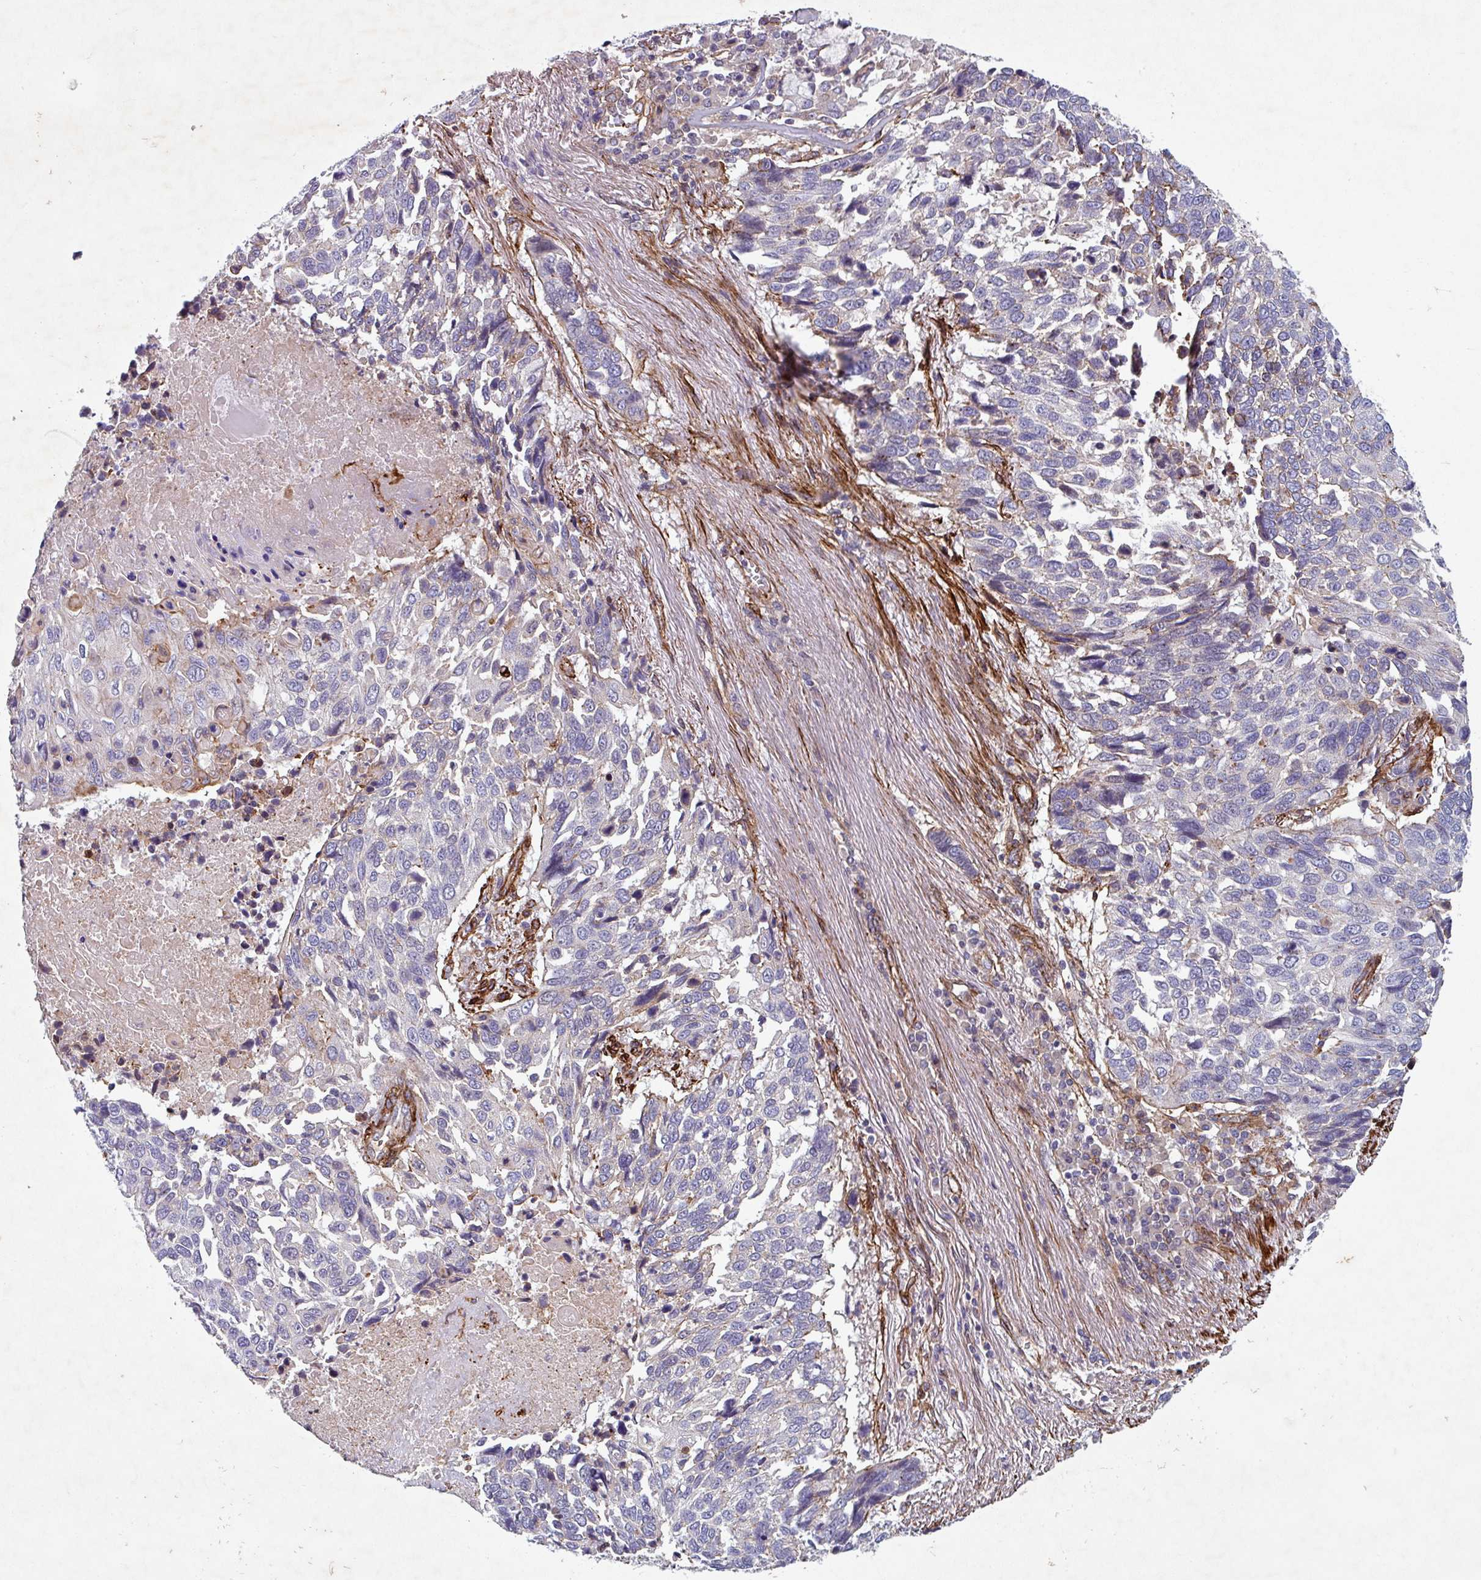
{"staining": {"intensity": "negative", "quantity": "none", "location": "none"}, "tissue": "lung cancer", "cell_type": "Tumor cells", "image_type": "cancer", "snomed": [{"axis": "morphology", "description": "Squamous cell carcinoma, NOS"}, {"axis": "topography", "description": "Lung"}], "caption": "This is an immunohistochemistry image of squamous cell carcinoma (lung). There is no positivity in tumor cells.", "gene": "ATP2C2", "patient": {"sex": "male", "age": 62}}